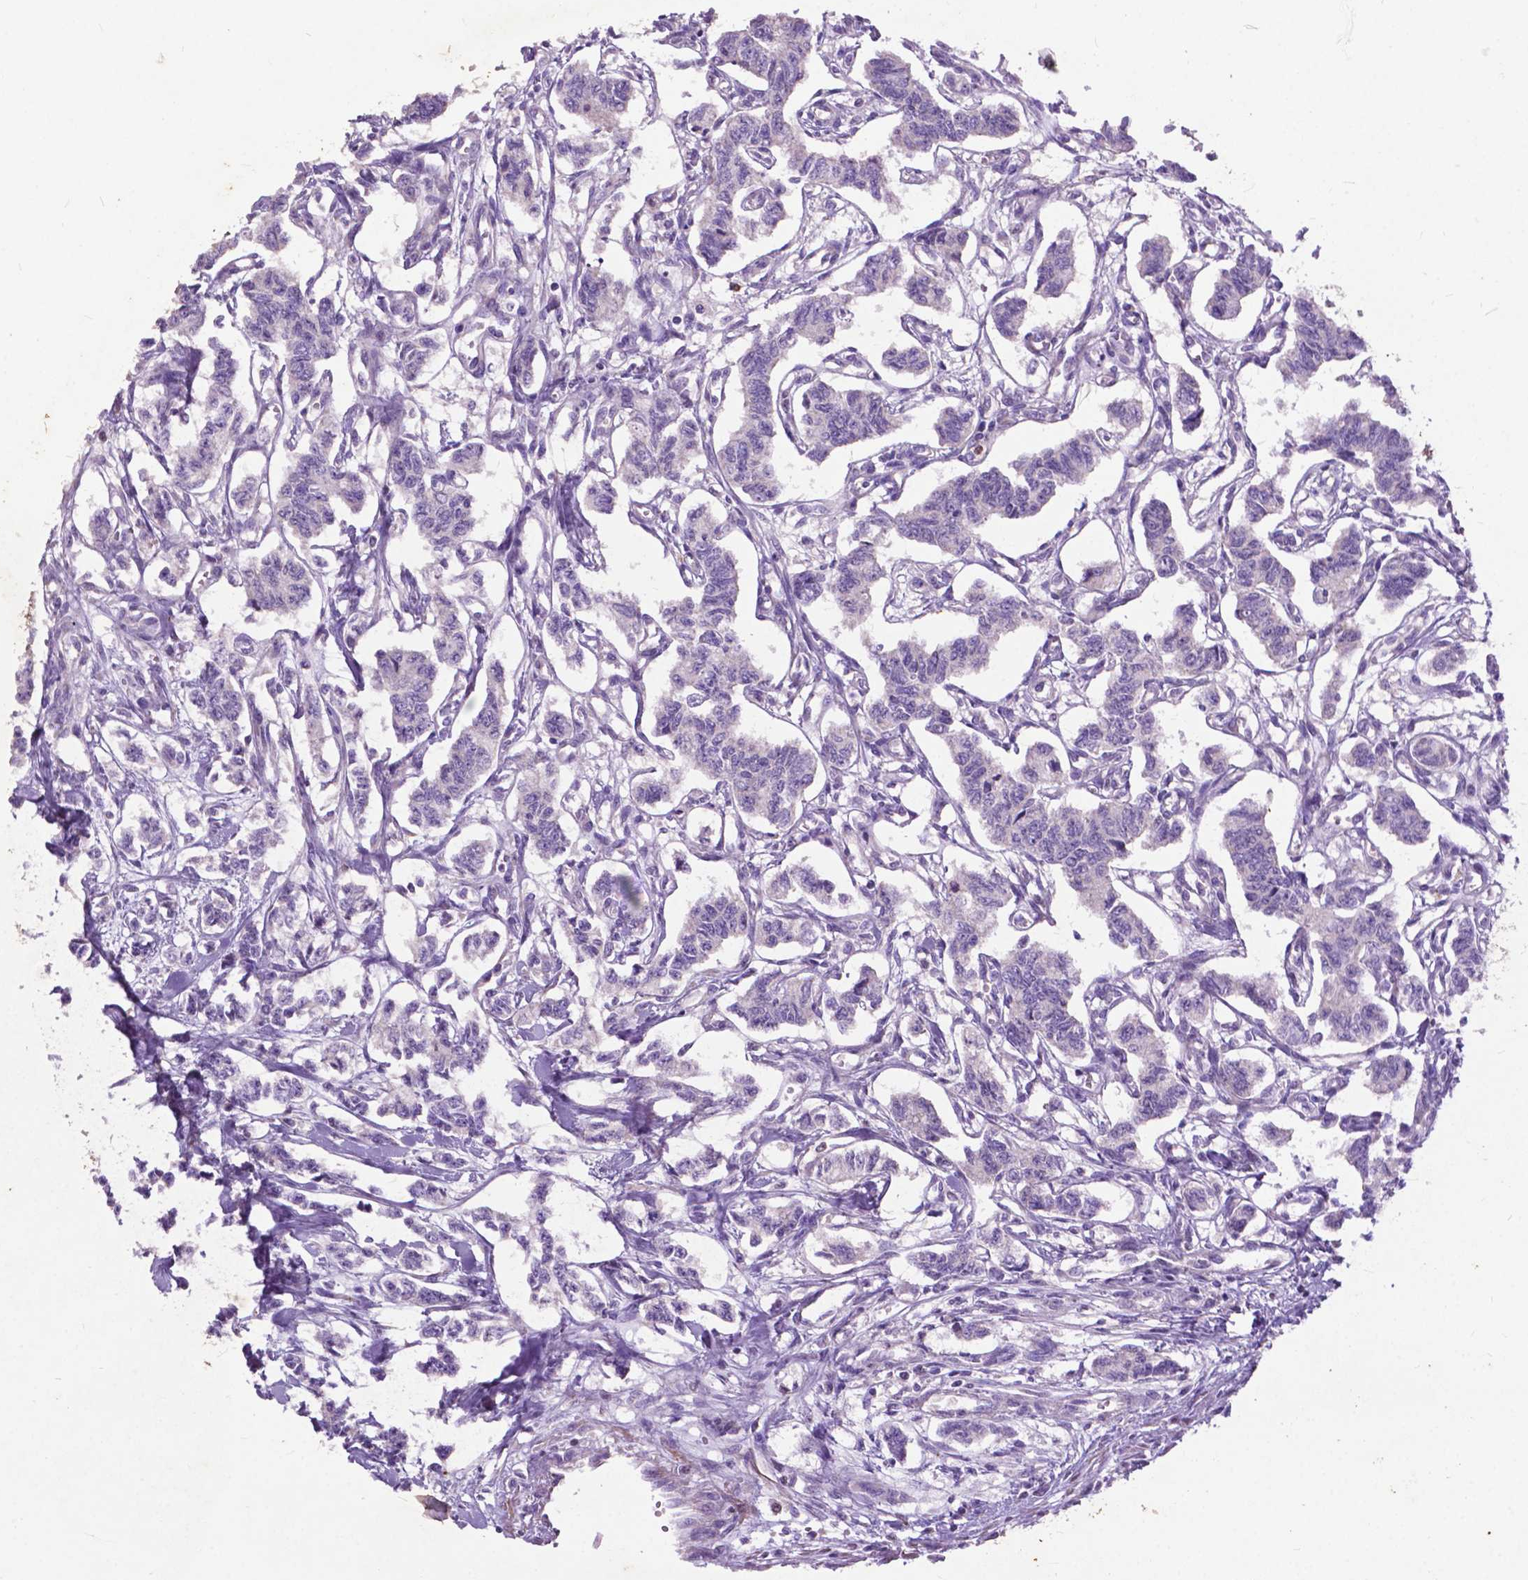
{"staining": {"intensity": "negative", "quantity": "none", "location": "none"}, "tissue": "carcinoid", "cell_type": "Tumor cells", "image_type": "cancer", "snomed": [{"axis": "morphology", "description": "Carcinoid, malignant, NOS"}, {"axis": "topography", "description": "Kidney"}], "caption": "DAB (3,3'-diaminobenzidine) immunohistochemical staining of human malignant carcinoid demonstrates no significant staining in tumor cells.", "gene": "THEGL", "patient": {"sex": "female", "age": 41}}